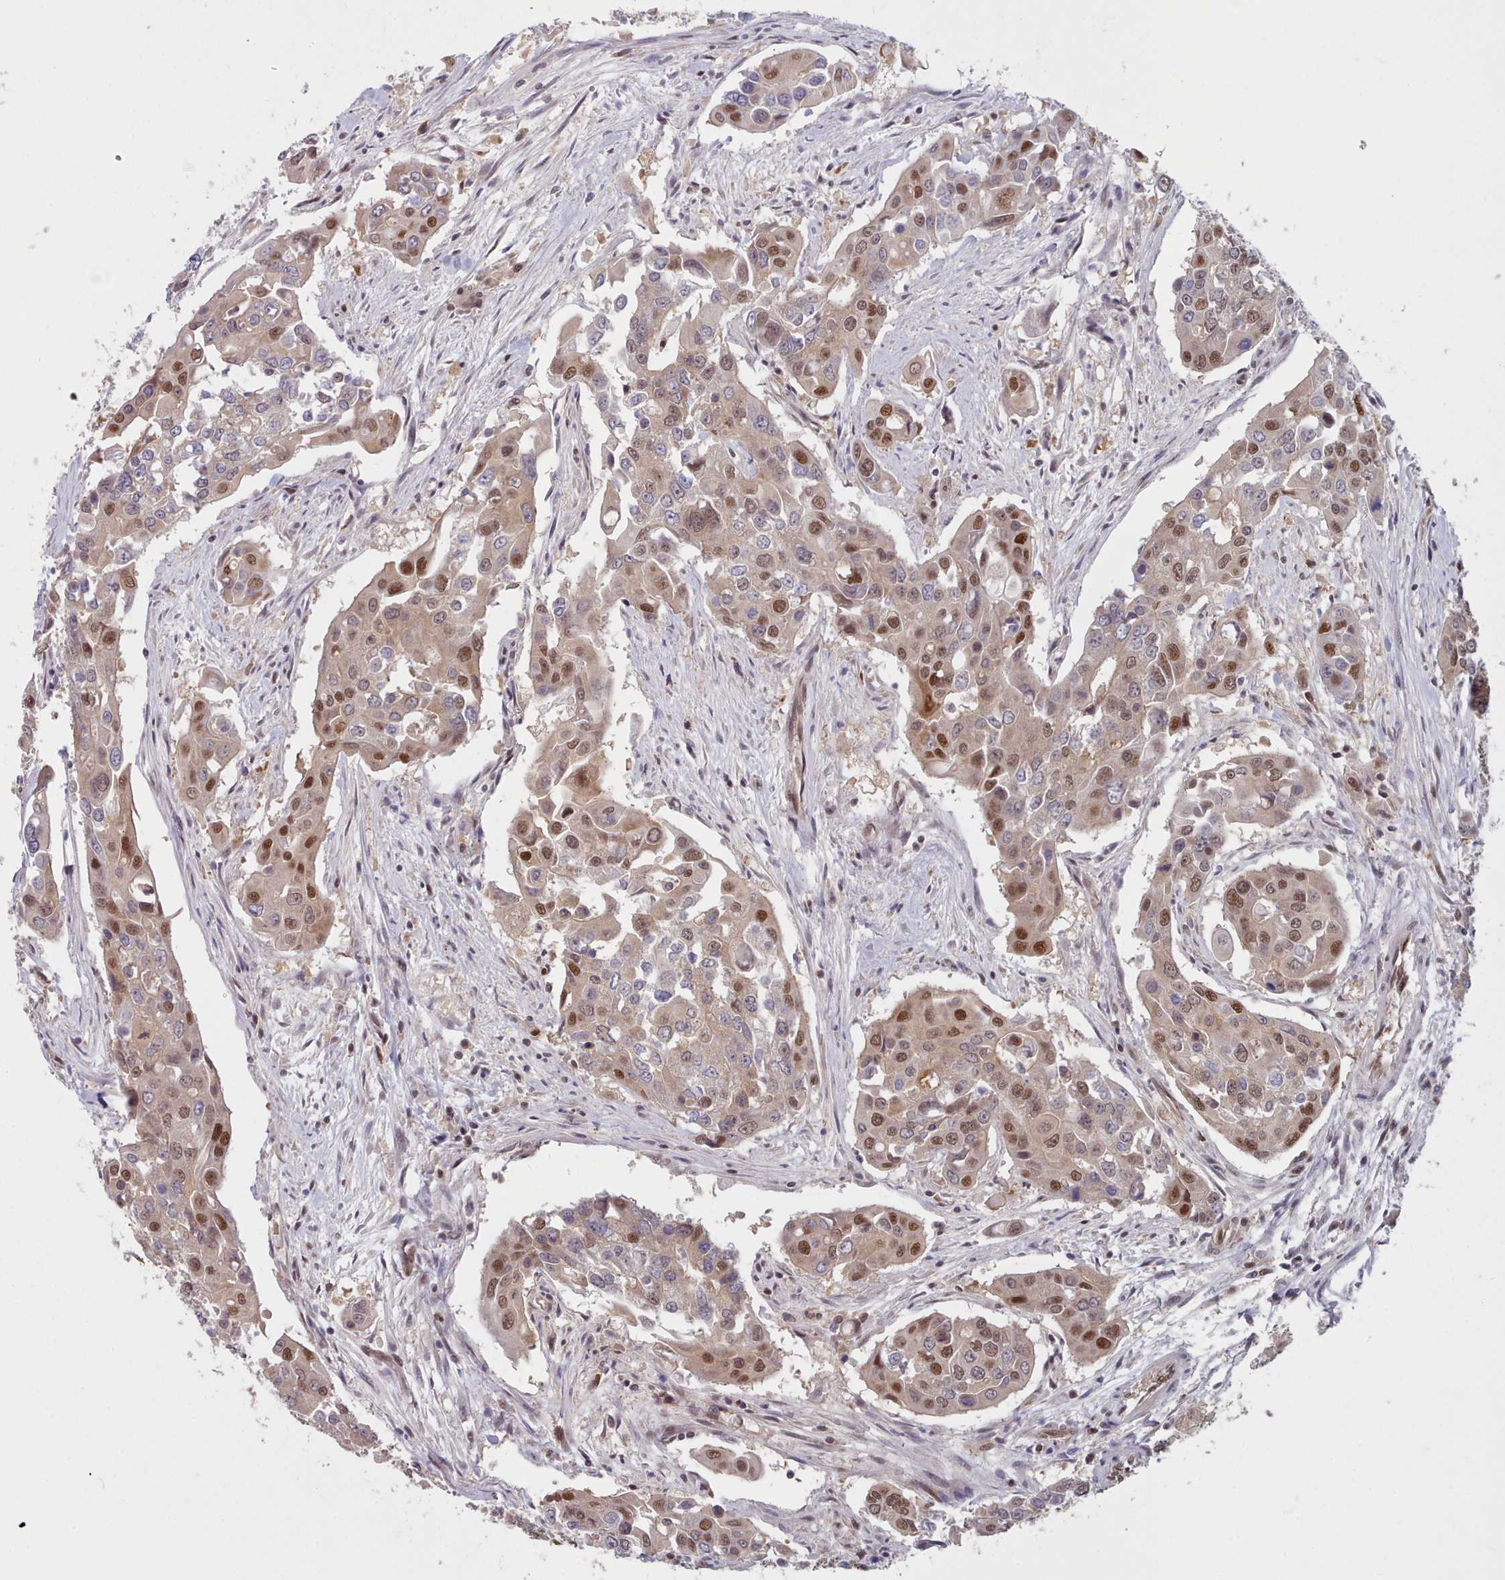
{"staining": {"intensity": "moderate", "quantity": "25%-75%", "location": "nuclear"}, "tissue": "colorectal cancer", "cell_type": "Tumor cells", "image_type": "cancer", "snomed": [{"axis": "morphology", "description": "Adenocarcinoma, NOS"}, {"axis": "topography", "description": "Colon"}], "caption": "Protein staining demonstrates moderate nuclear expression in approximately 25%-75% of tumor cells in adenocarcinoma (colorectal).", "gene": "CES3", "patient": {"sex": "male", "age": 77}}